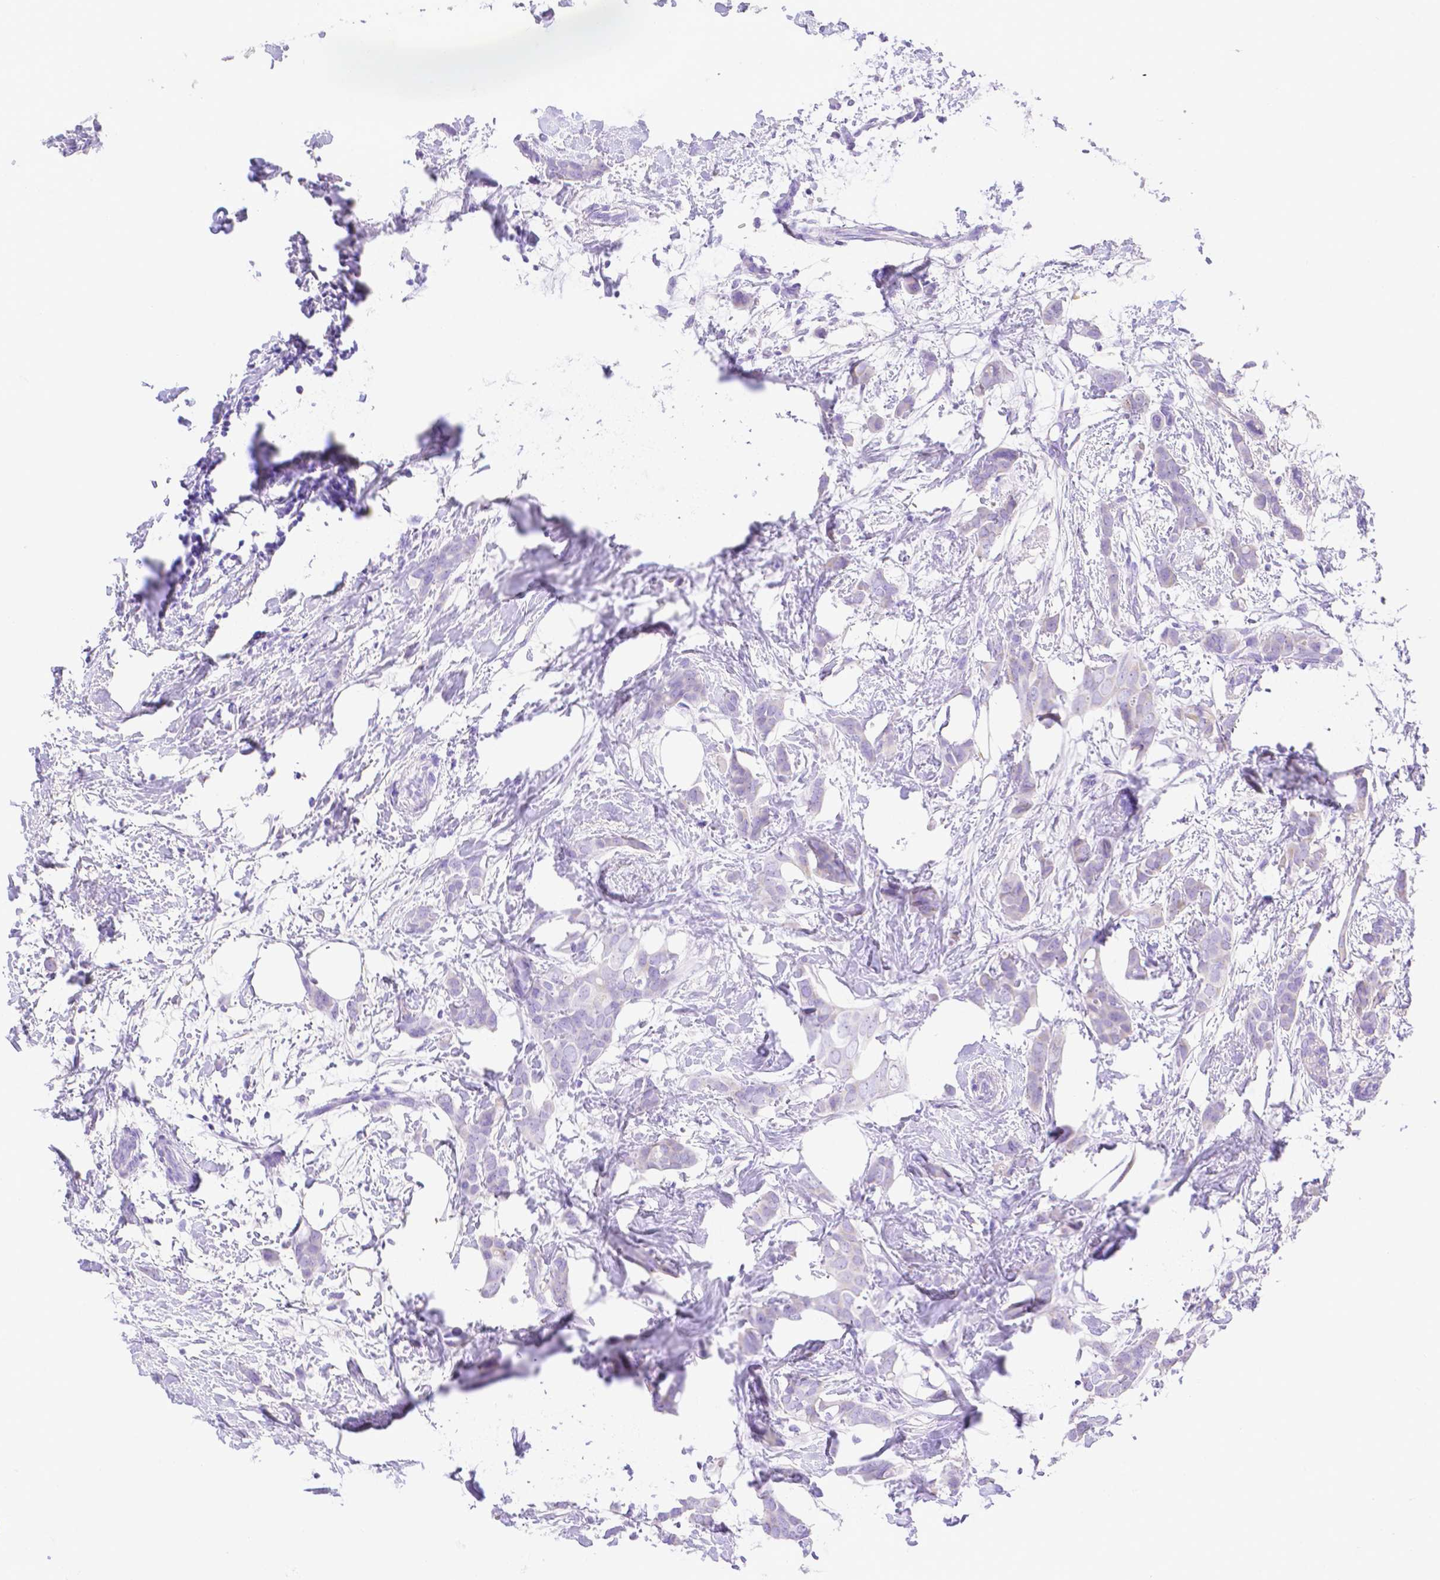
{"staining": {"intensity": "negative", "quantity": "none", "location": "none"}, "tissue": "breast cancer", "cell_type": "Tumor cells", "image_type": "cancer", "snomed": [{"axis": "morphology", "description": "Duct carcinoma"}, {"axis": "topography", "description": "Breast"}], "caption": "Image shows no protein expression in tumor cells of breast cancer tissue.", "gene": "SMR3A", "patient": {"sex": "female", "age": 62}}